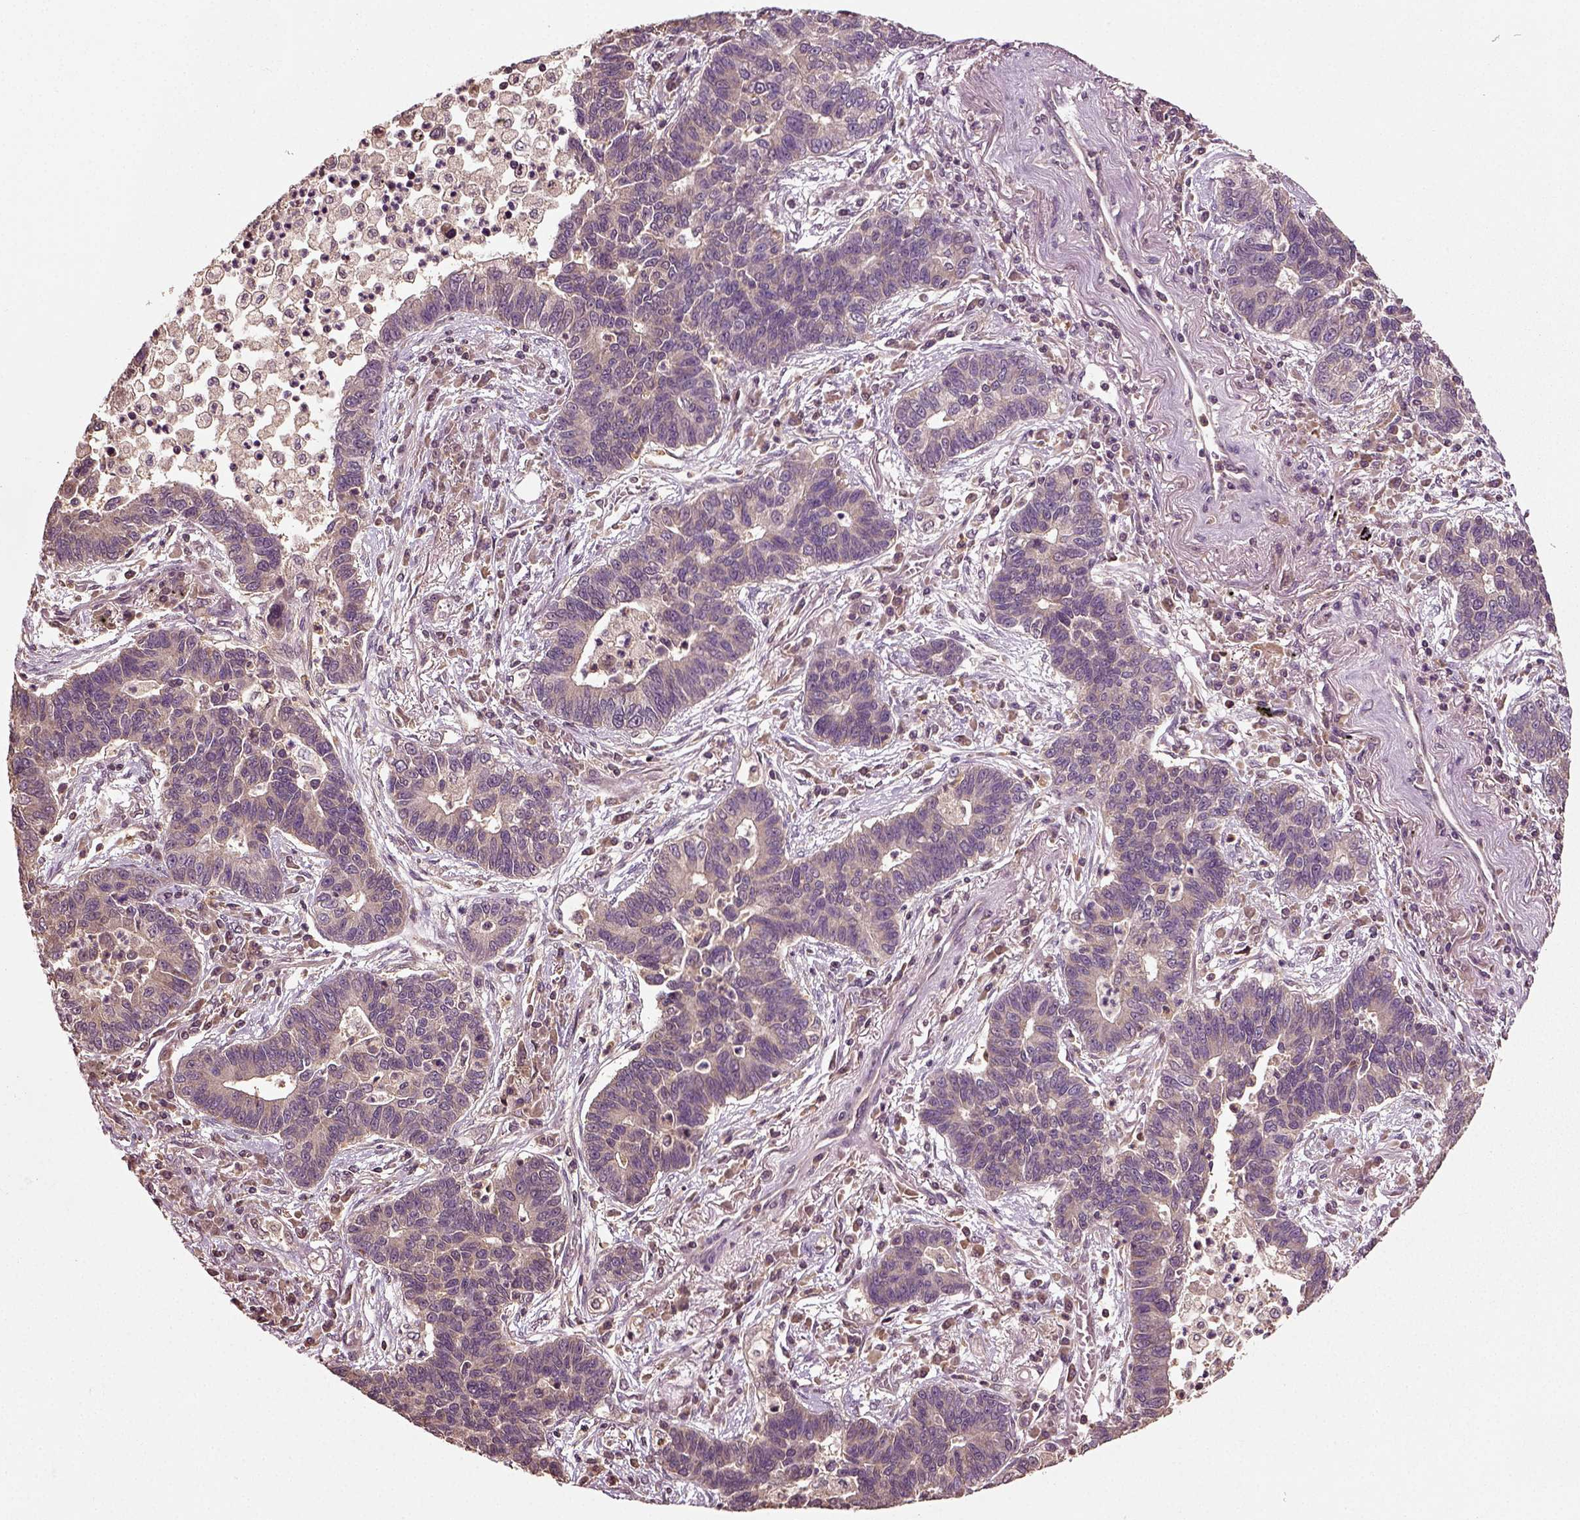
{"staining": {"intensity": "negative", "quantity": "none", "location": "none"}, "tissue": "lung cancer", "cell_type": "Tumor cells", "image_type": "cancer", "snomed": [{"axis": "morphology", "description": "Adenocarcinoma, NOS"}, {"axis": "topography", "description": "Lung"}], "caption": "Immunohistochemistry (IHC) histopathology image of human adenocarcinoma (lung) stained for a protein (brown), which displays no positivity in tumor cells.", "gene": "ERV3-1", "patient": {"sex": "female", "age": 57}}